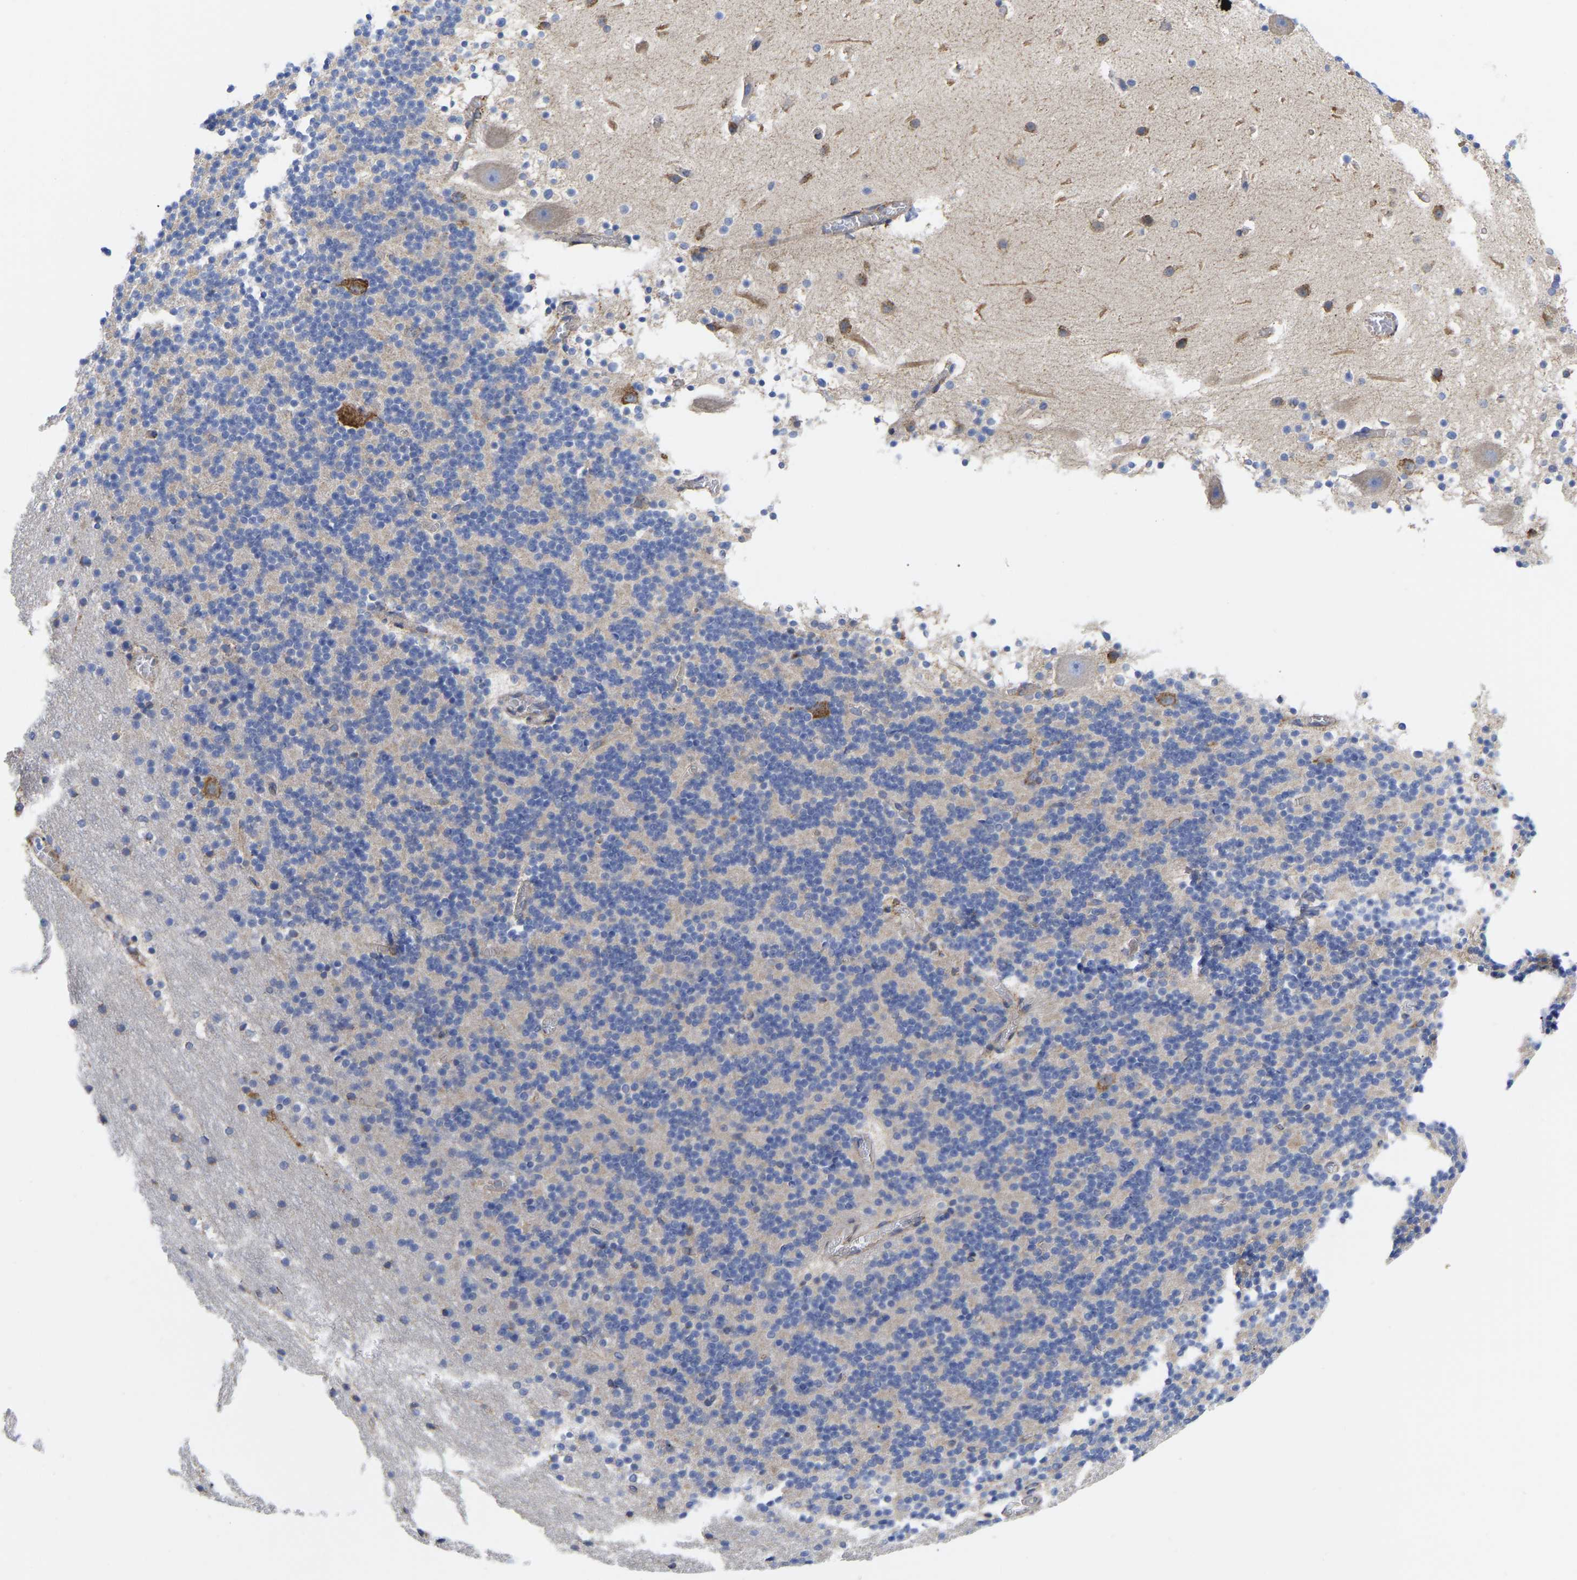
{"staining": {"intensity": "moderate", "quantity": "<25%", "location": "cytoplasmic/membranous"}, "tissue": "cerebellum", "cell_type": "Cells in granular layer", "image_type": "normal", "snomed": [{"axis": "morphology", "description": "Normal tissue, NOS"}, {"axis": "topography", "description": "Cerebellum"}], "caption": "This image exhibits benign cerebellum stained with IHC to label a protein in brown. The cytoplasmic/membranous of cells in granular layer show moderate positivity for the protein. Nuclei are counter-stained blue.", "gene": "CFAP298", "patient": {"sex": "male", "age": 45}}